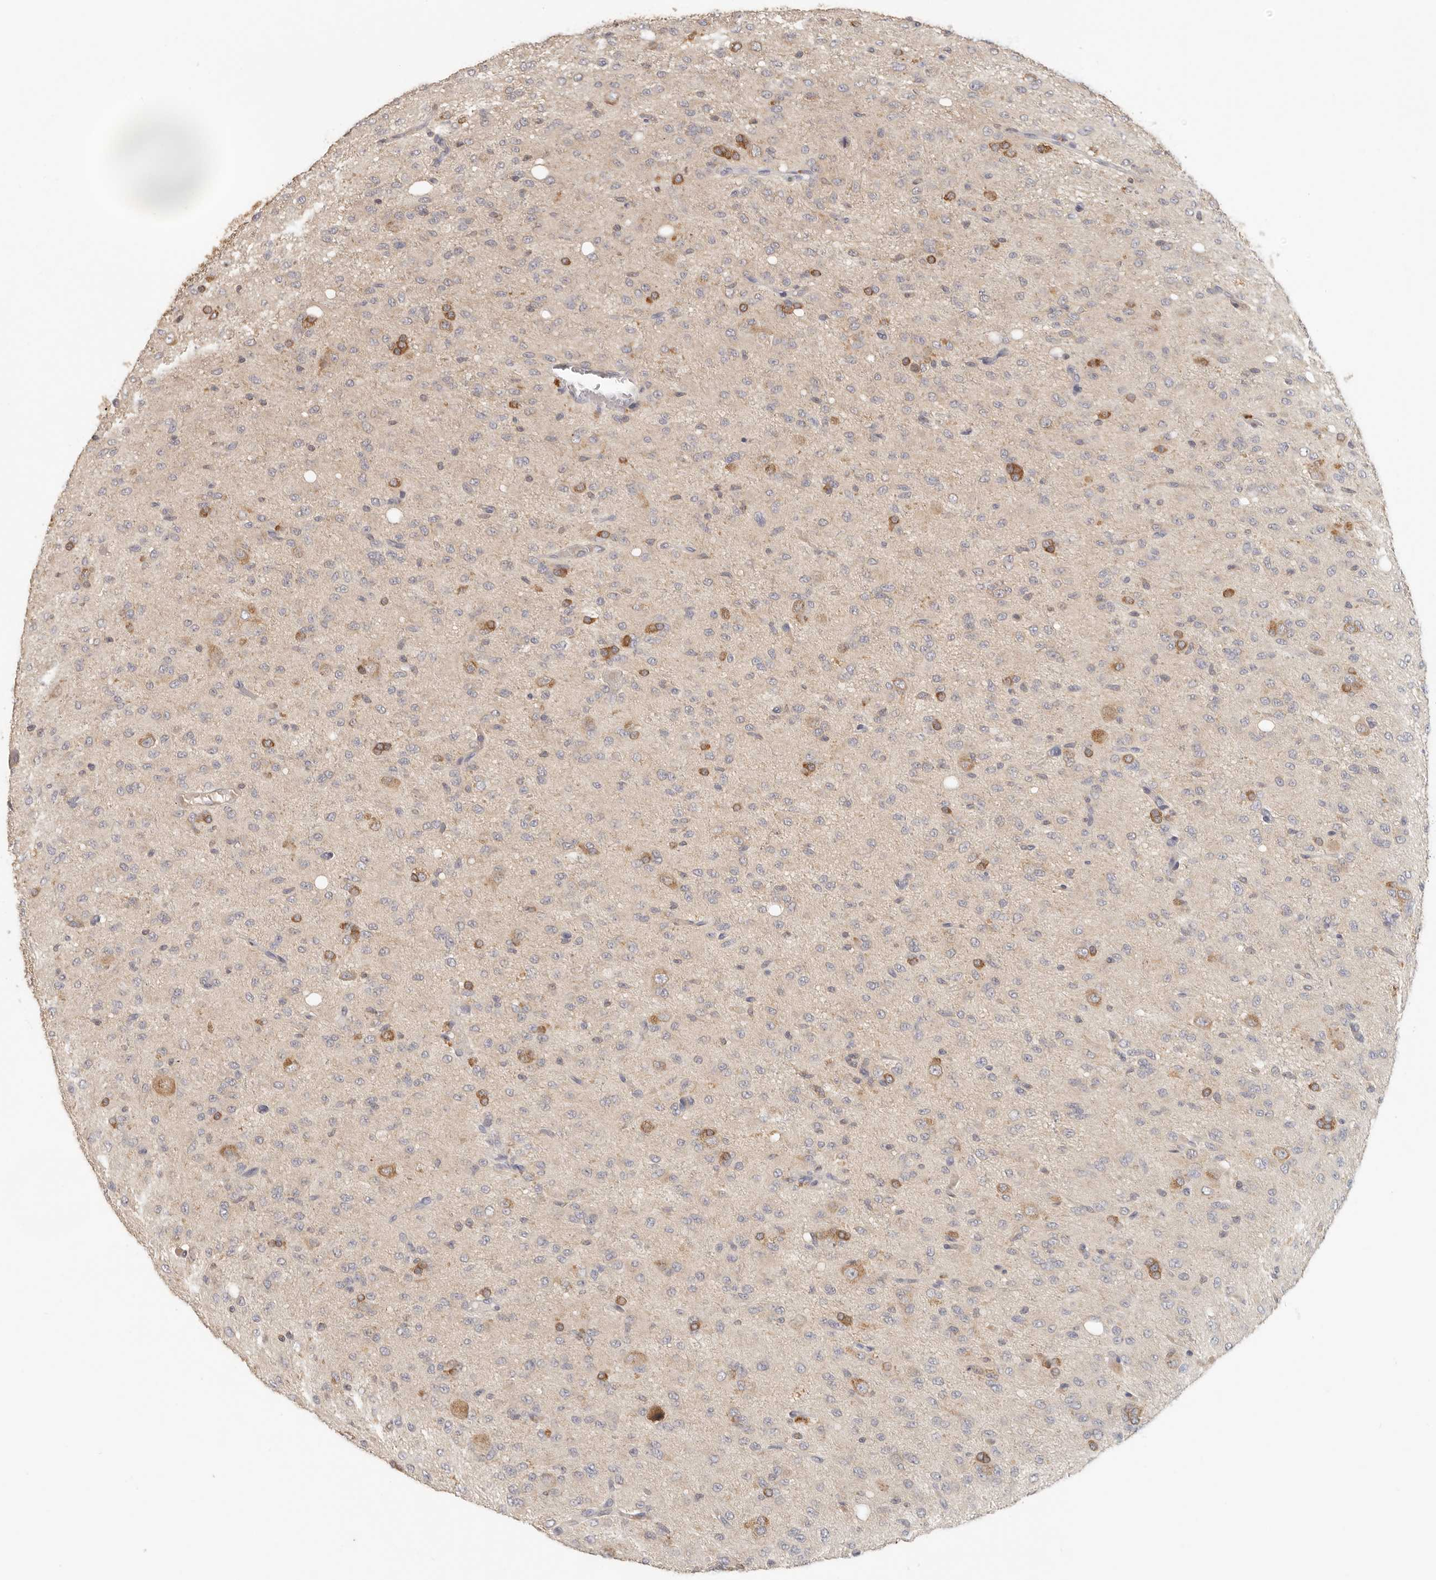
{"staining": {"intensity": "weak", "quantity": "25%-75%", "location": "cytoplasmic/membranous"}, "tissue": "glioma", "cell_type": "Tumor cells", "image_type": "cancer", "snomed": [{"axis": "morphology", "description": "Glioma, malignant, High grade"}, {"axis": "topography", "description": "Brain"}], "caption": "A brown stain labels weak cytoplasmic/membranous positivity of a protein in glioma tumor cells.", "gene": "CSK", "patient": {"sex": "female", "age": 59}}